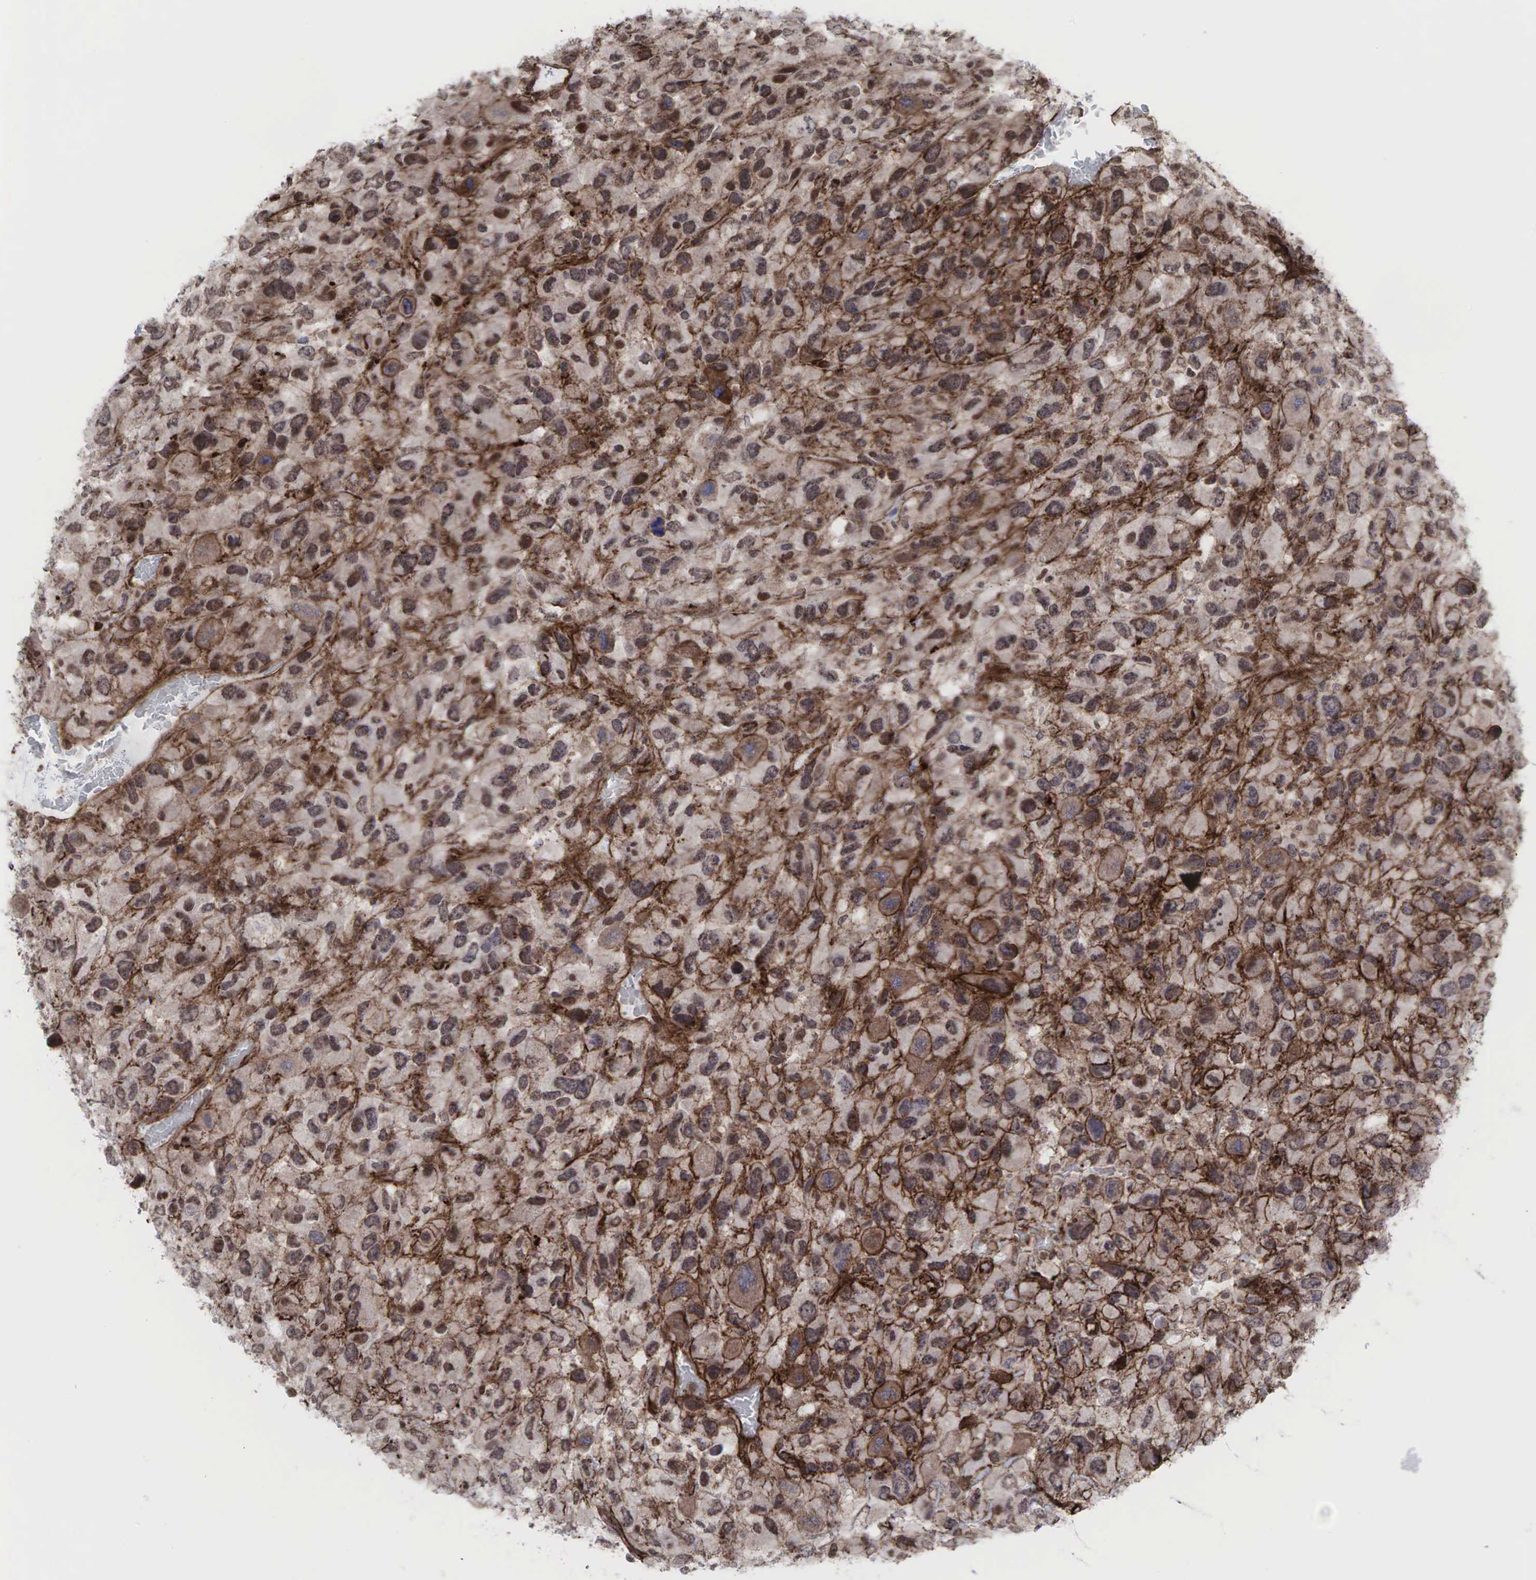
{"staining": {"intensity": "moderate", "quantity": ">75%", "location": "cytoplasmic/membranous"}, "tissue": "renal cancer", "cell_type": "Tumor cells", "image_type": "cancer", "snomed": [{"axis": "morphology", "description": "Adenocarcinoma, NOS"}, {"axis": "topography", "description": "Kidney"}], "caption": "Immunohistochemical staining of human renal cancer (adenocarcinoma) shows moderate cytoplasmic/membranous protein positivity in approximately >75% of tumor cells. (DAB = brown stain, brightfield microscopy at high magnification).", "gene": "GPRASP1", "patient": {"sex": "male", "age": 79}}